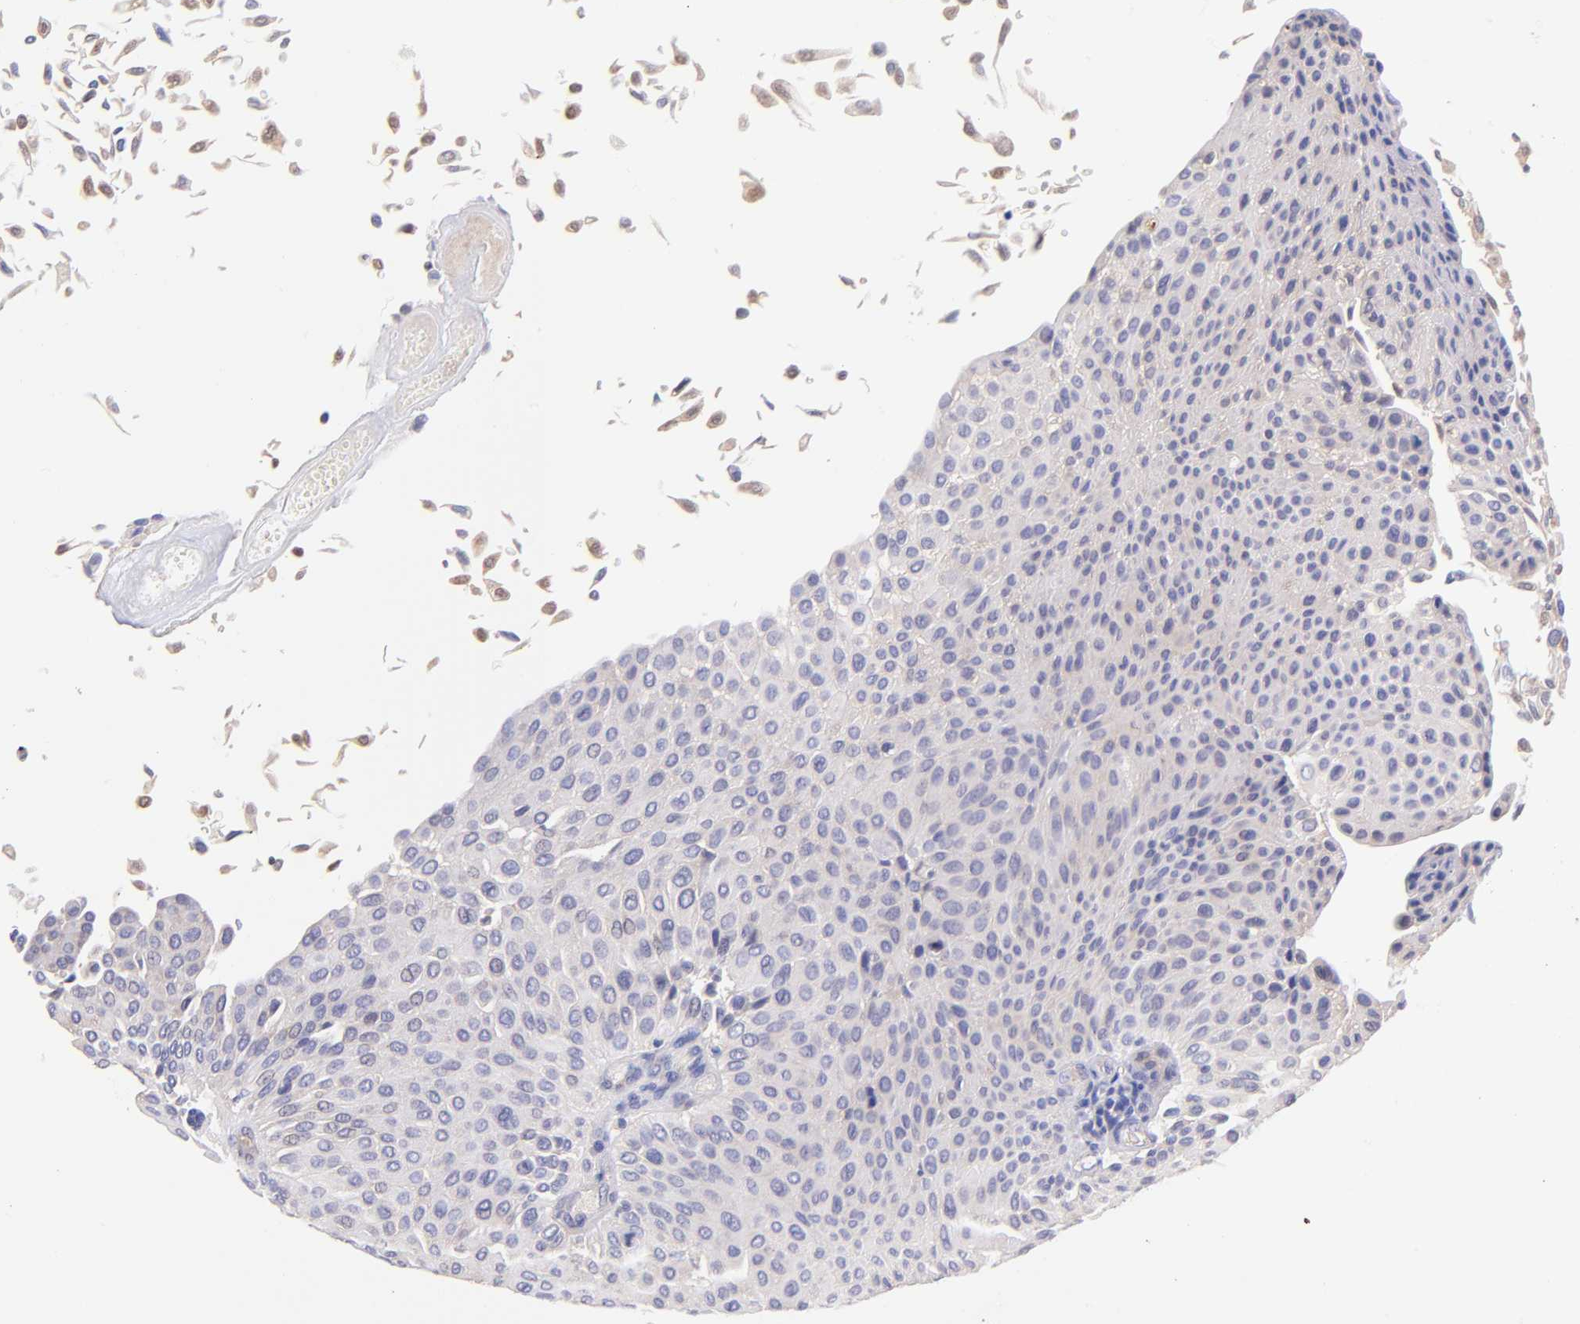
{"staining": {"intensity": "negative", "quantity": "none", "location": "none"}, "tissue": "urothelial cancer", "cell_type": "Tumor cells", "image_type": "cancer", "snomed": [{"axis": "morphology", "description": "Urothelial carcinoma, Low grade"}, {"axis": "topography", "description": "Urinary bladder"}], "caption": "This is an immunohistochemistry photomicrograph of human urothelial cancer. There is no expression in tumor cells.", "gene": "RPL11", "patient": {"sex": "male", "age": 64}}